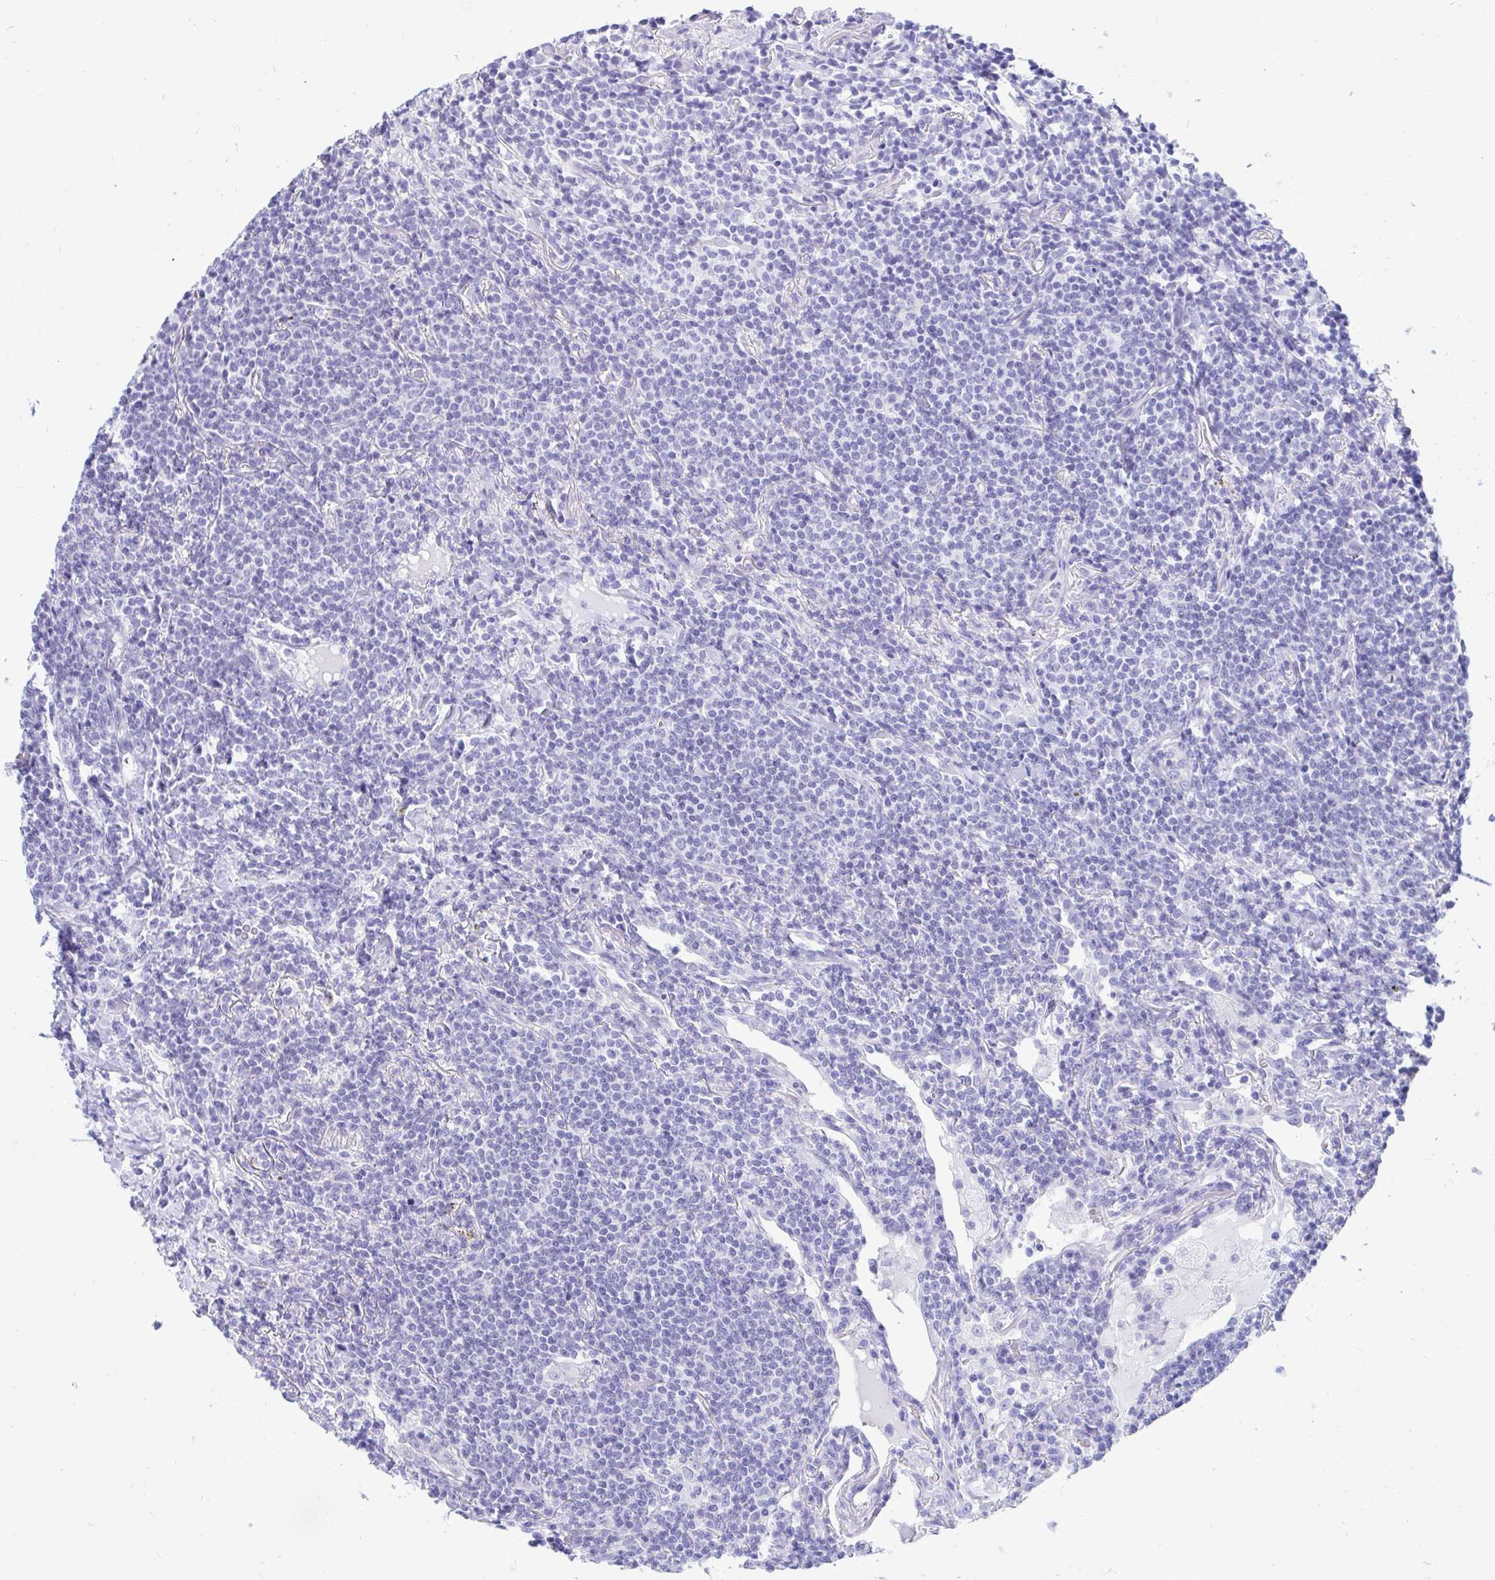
{"staining": {"intensity": "negative", "quantity": "none", "location": "none"}, "tissue": "lymphoma", "cell_type": "Tumor cells", "image_type": "cancer", "snomed": [{"axis": "morphology", "description": "Malignant lymphoma, non-Hodgkin's type, Low grade"}, {"axis": "topography", "description": "Lung"}], "caption": "Tumor cells are negative for brown protein staining in malignant lymphoma, non-Hodgkin's type (low-grade).", "gene": "SHISA8", "patient": {"sex": "female", "age": 71}}